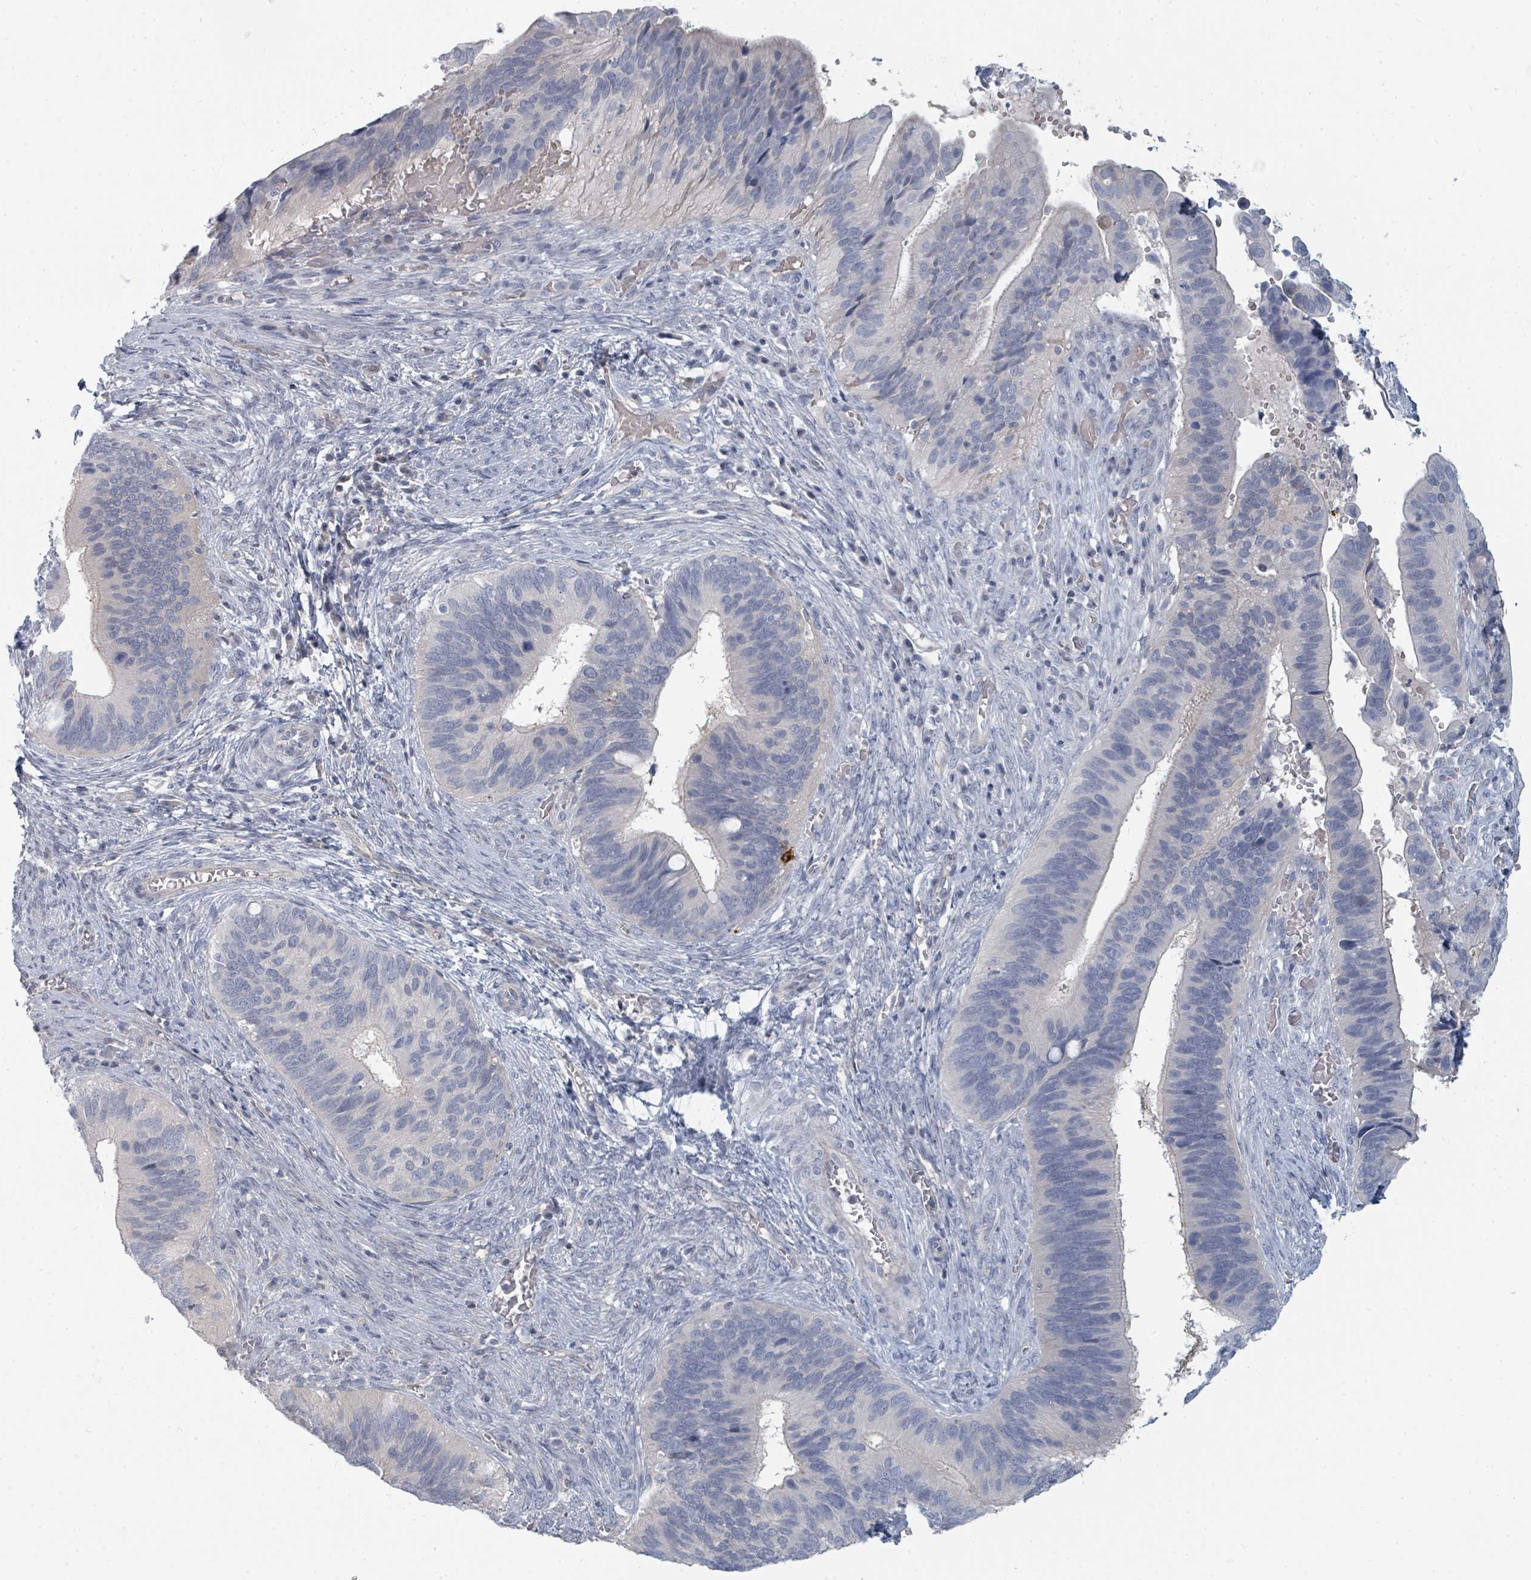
{"staining": {"intensity": "negative", "quantity": "none", "location": "none"}, "tissue": "cervical cancer", "cell_type": "Tumor cells", "image_type": "cancer", "snomed": [{"axis": "morphology", "description": "Adenocarcinoma, NOS"}, {"axis": "topography", "description": "Cervix"}], "caption": "Immunohistochemistry histopathology image of neoplastic tissue: cervical cancer (adenocarcinoma) stained with DAB (3,3'-diaminobenzidine) exhibits no significant protein positivity in tumor cells.", "gene": "SLC25A45", "patient": {"sex": "female", "age": 42}}